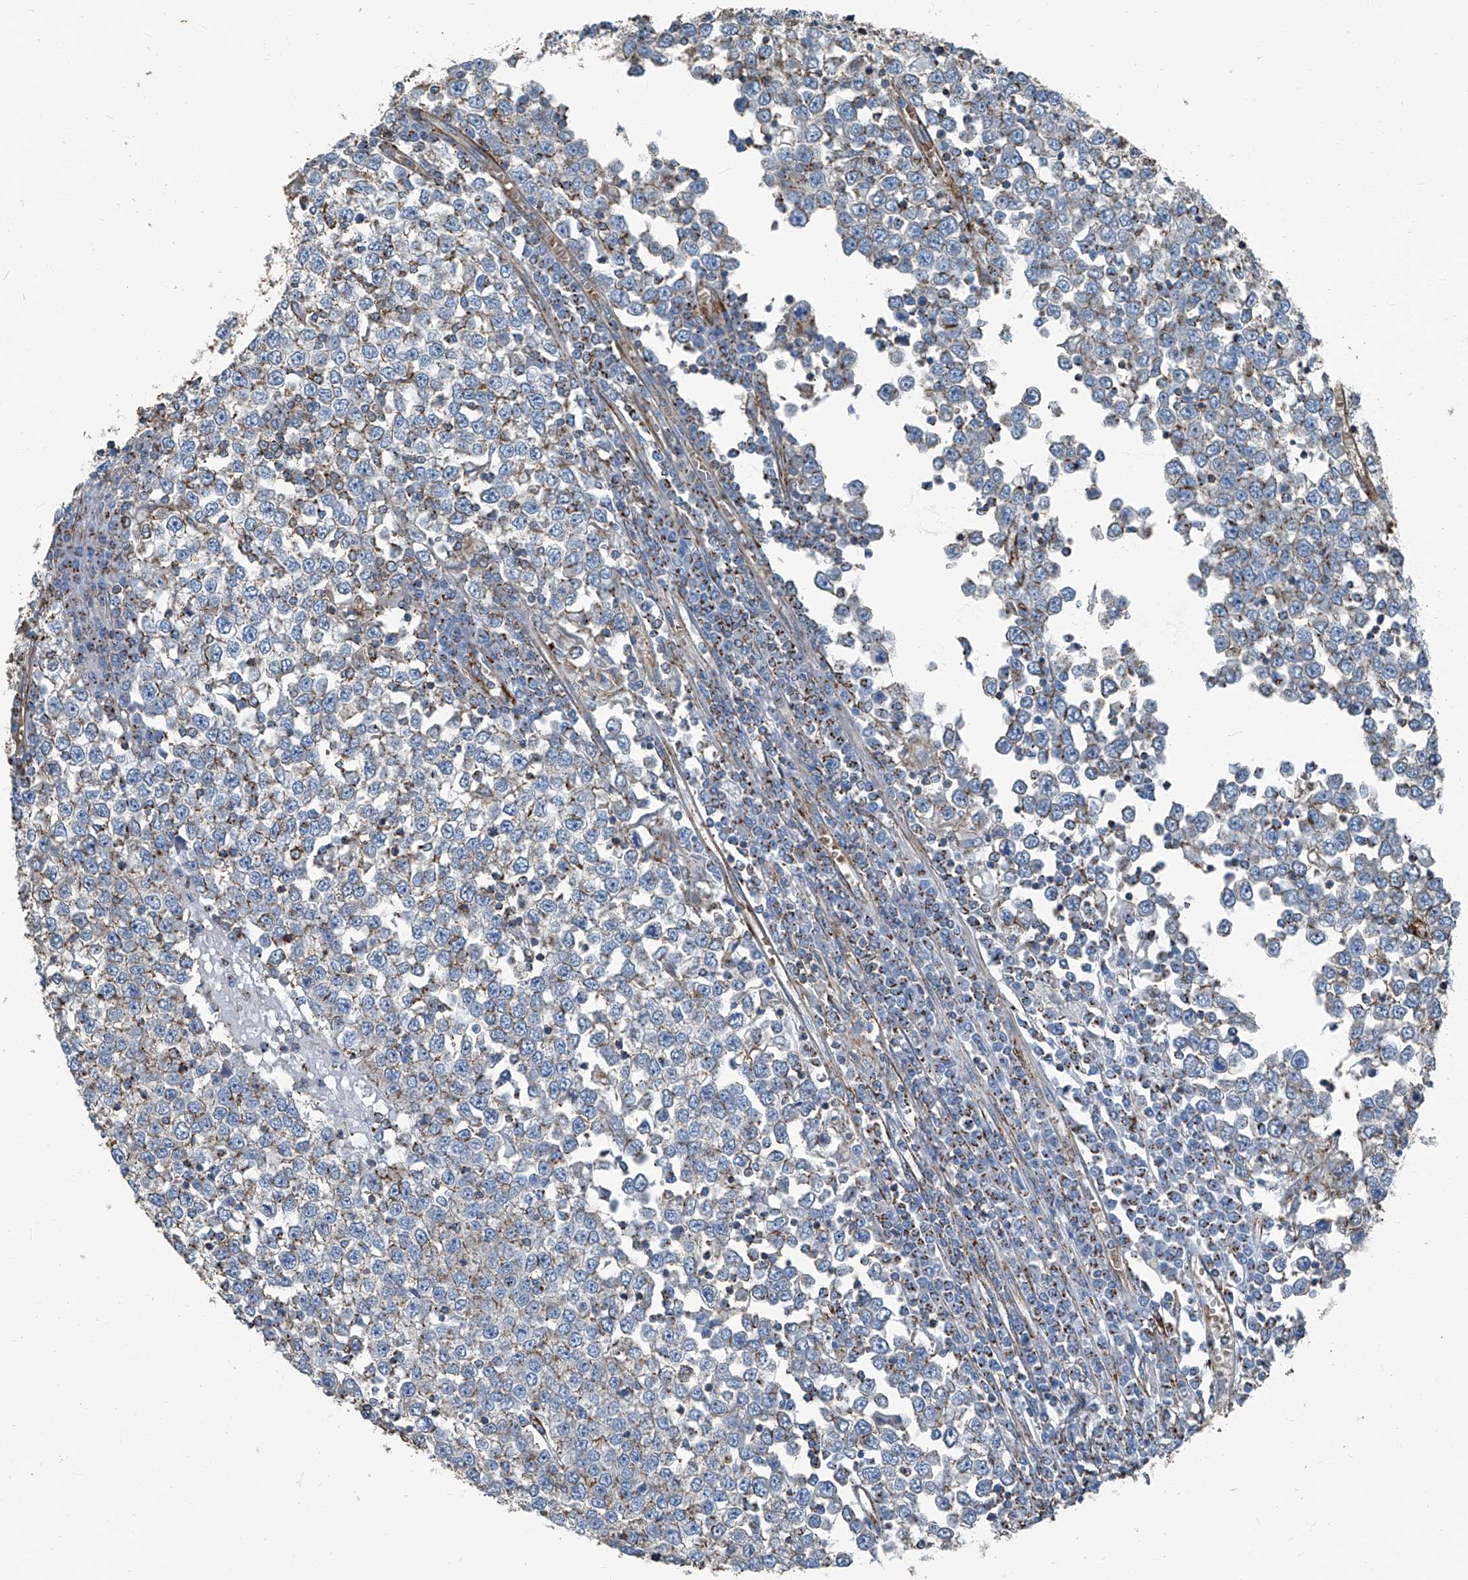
{"staining": {"intensity": "weak", "quantity": "25%-75%", "location": "cytoplasmic/membranous"}, "tissue": "testis cancer", "cell_type": "Tumor cells", "image_type": "cancer", "snomed": [{"axis": "morphology", "description": "Seminoma, NOS"}, {"axis": "topography", "description": "Testis"}], "caption": "High-power microscopy captured an IHC image of seminoma (testis), revealing weak cytoplasmic/membranous expression in approximately 25%-75% of tumor cells.", "gene": "SEPTIN7", "patient": {"sex": "male", "age": 65}}